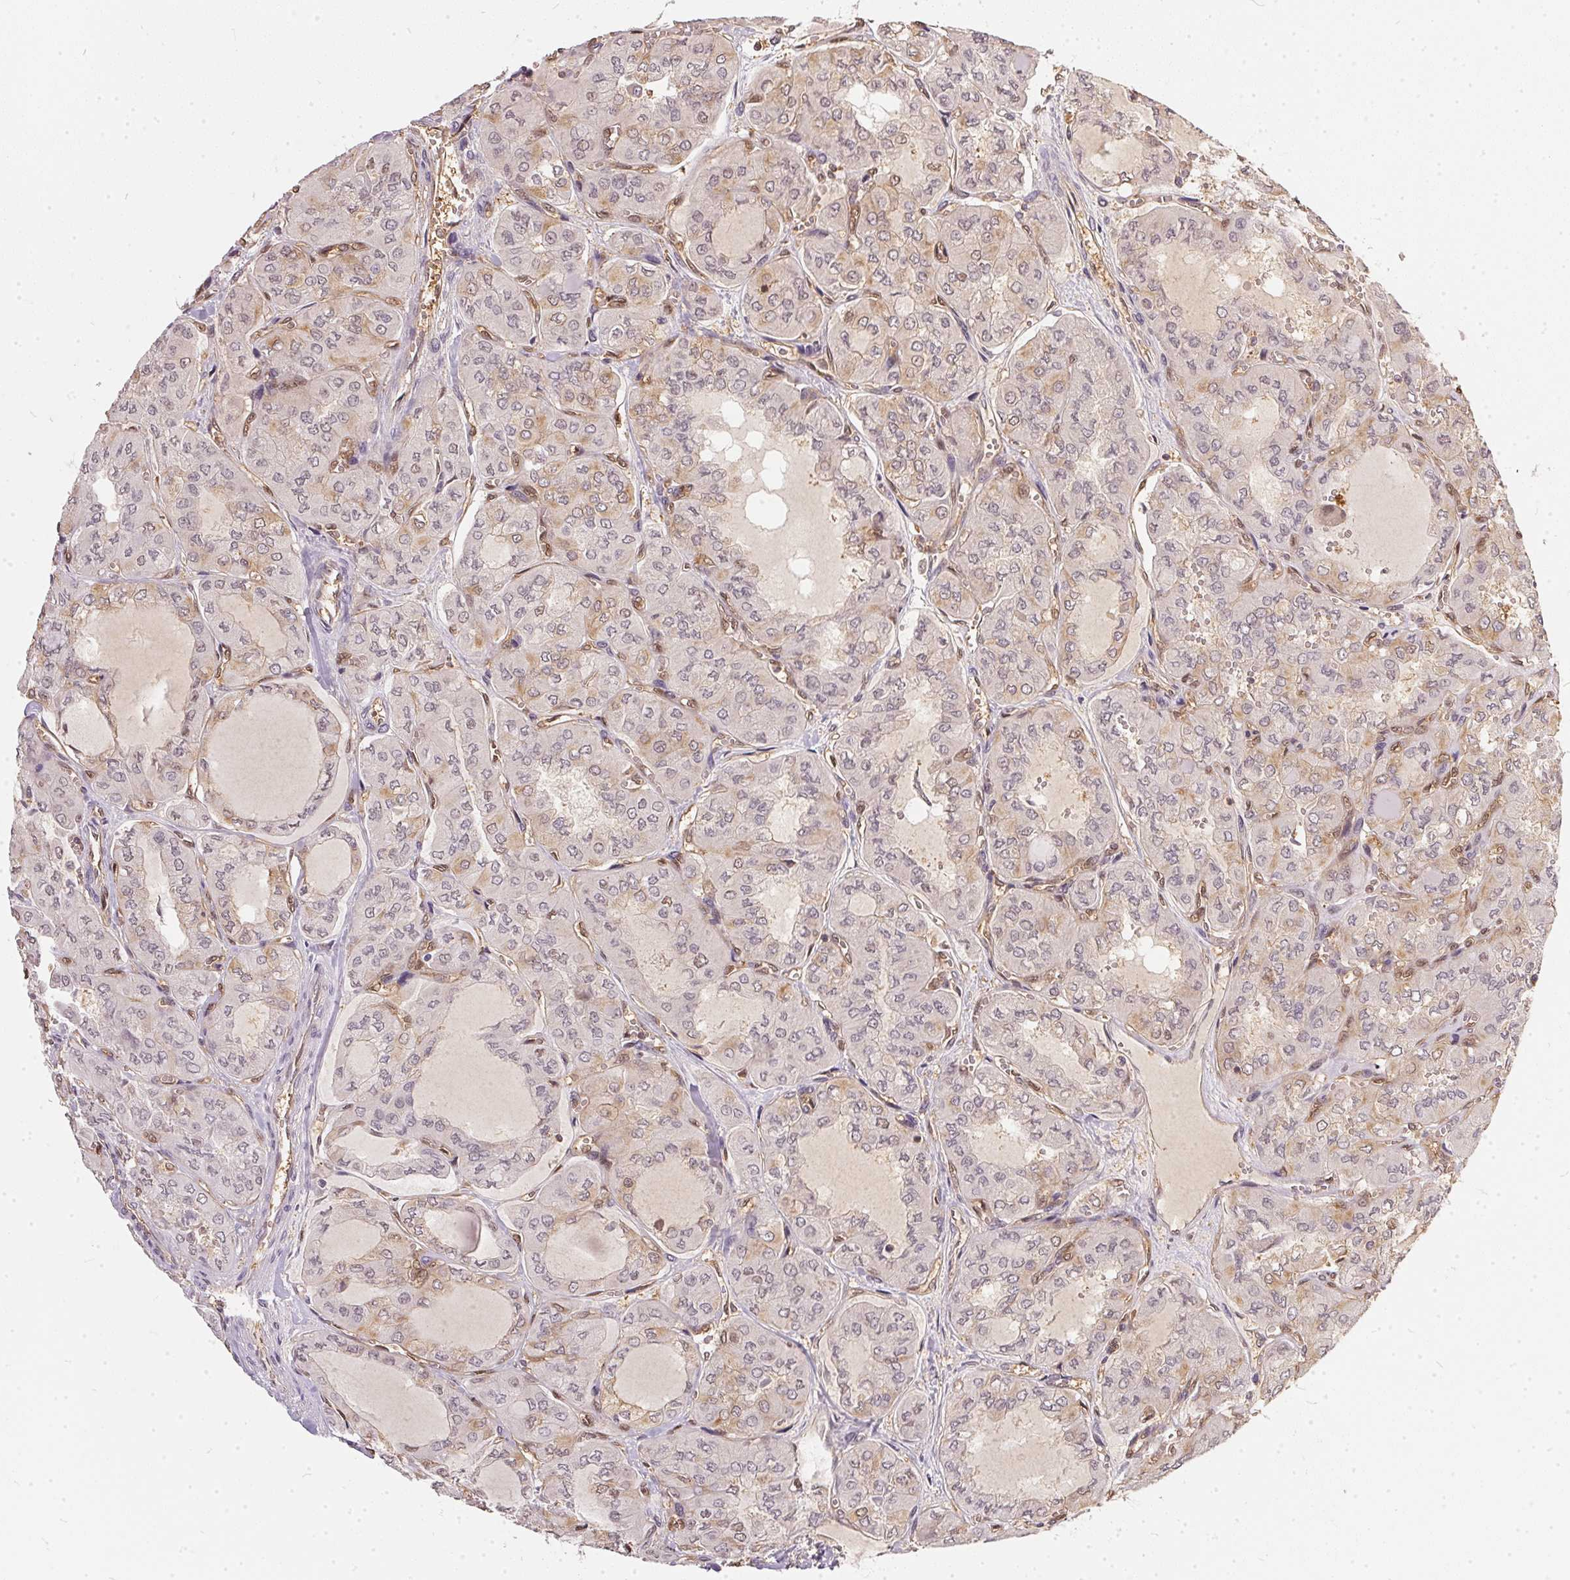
{"staining": {"intensity": "weak", "quantity": "25%-75%", "location": "cytoplasmic/membranous"}, "tissue": "thyroid cancer", "cell_type": "Tumor cells", "image_type": "cancer", "snomed": [{"axis": "morphology", "description": "Papillary adenocarcinoma, NOS"}, {"axis": "topography", "description": "Thyroid gland"}], "caption": "Tumor cells exhibit low levels of weak cytoplasmic/membranous staining in approximately 25%-75% of cells in thyroid papillary adenocarcinoma.", "gene": "BLMH", "patient": {"sex": "male", "age": 20}}